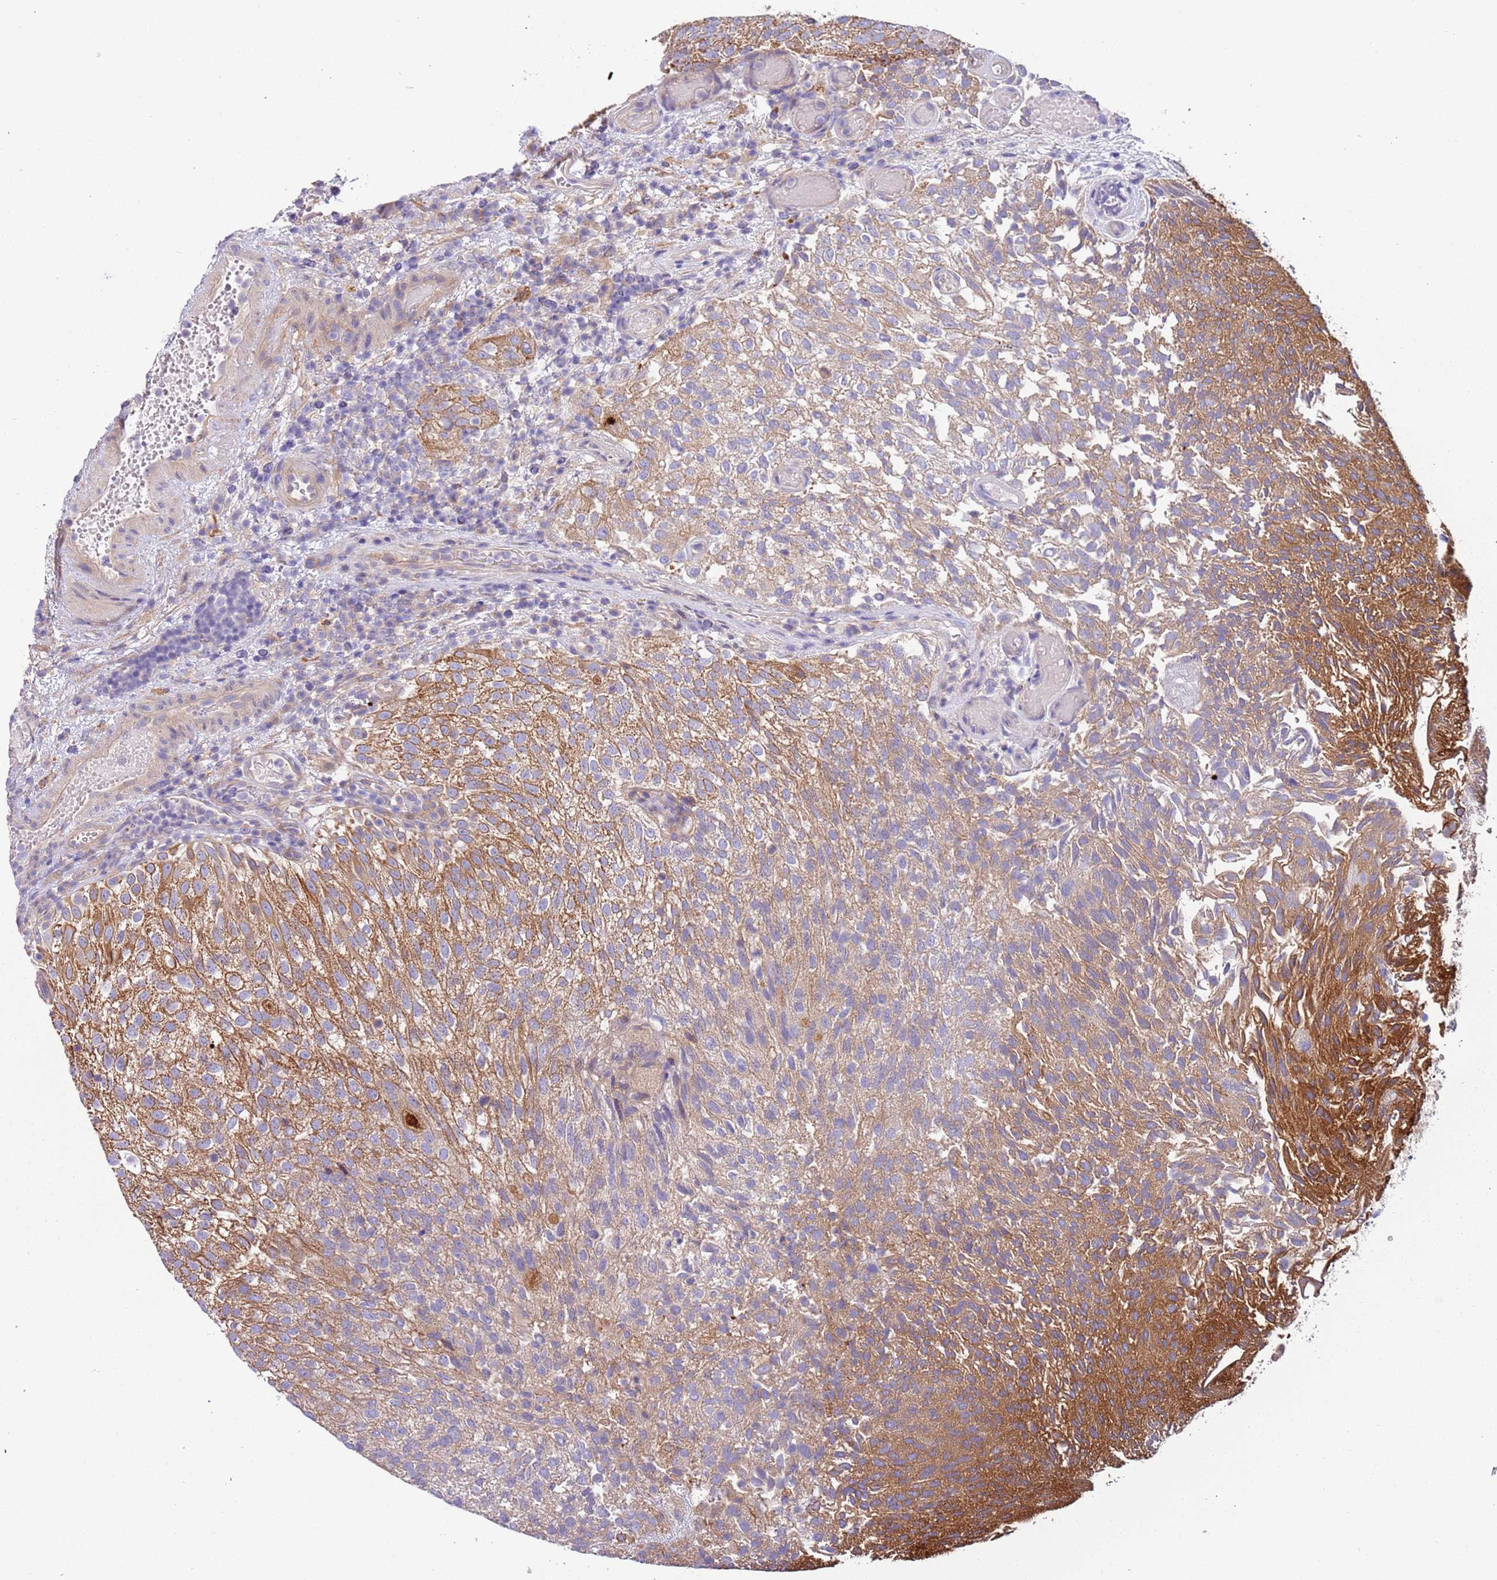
{"staining": {"intensity": "moderate", "quantity": ">75%", "location": "cytoplasmic/membranous"}, "tissue": "urothelial cancer", "cell_type": "Tumor cells", "image_type": "cancer", "snomed": [{"axis": "morphology", "description": "Urothelial carcinoma, Low grade"}, {"axis": "topography", "description": "Urinary bladder"}], "caption": "Protein expression analysis of human urothelial cancer reveals moderate cytoplasmic/membranous staining in approximately >75% of tumor cells.", "gene": "LAMB4", "patient": {"sex": "male", "age": 78}}